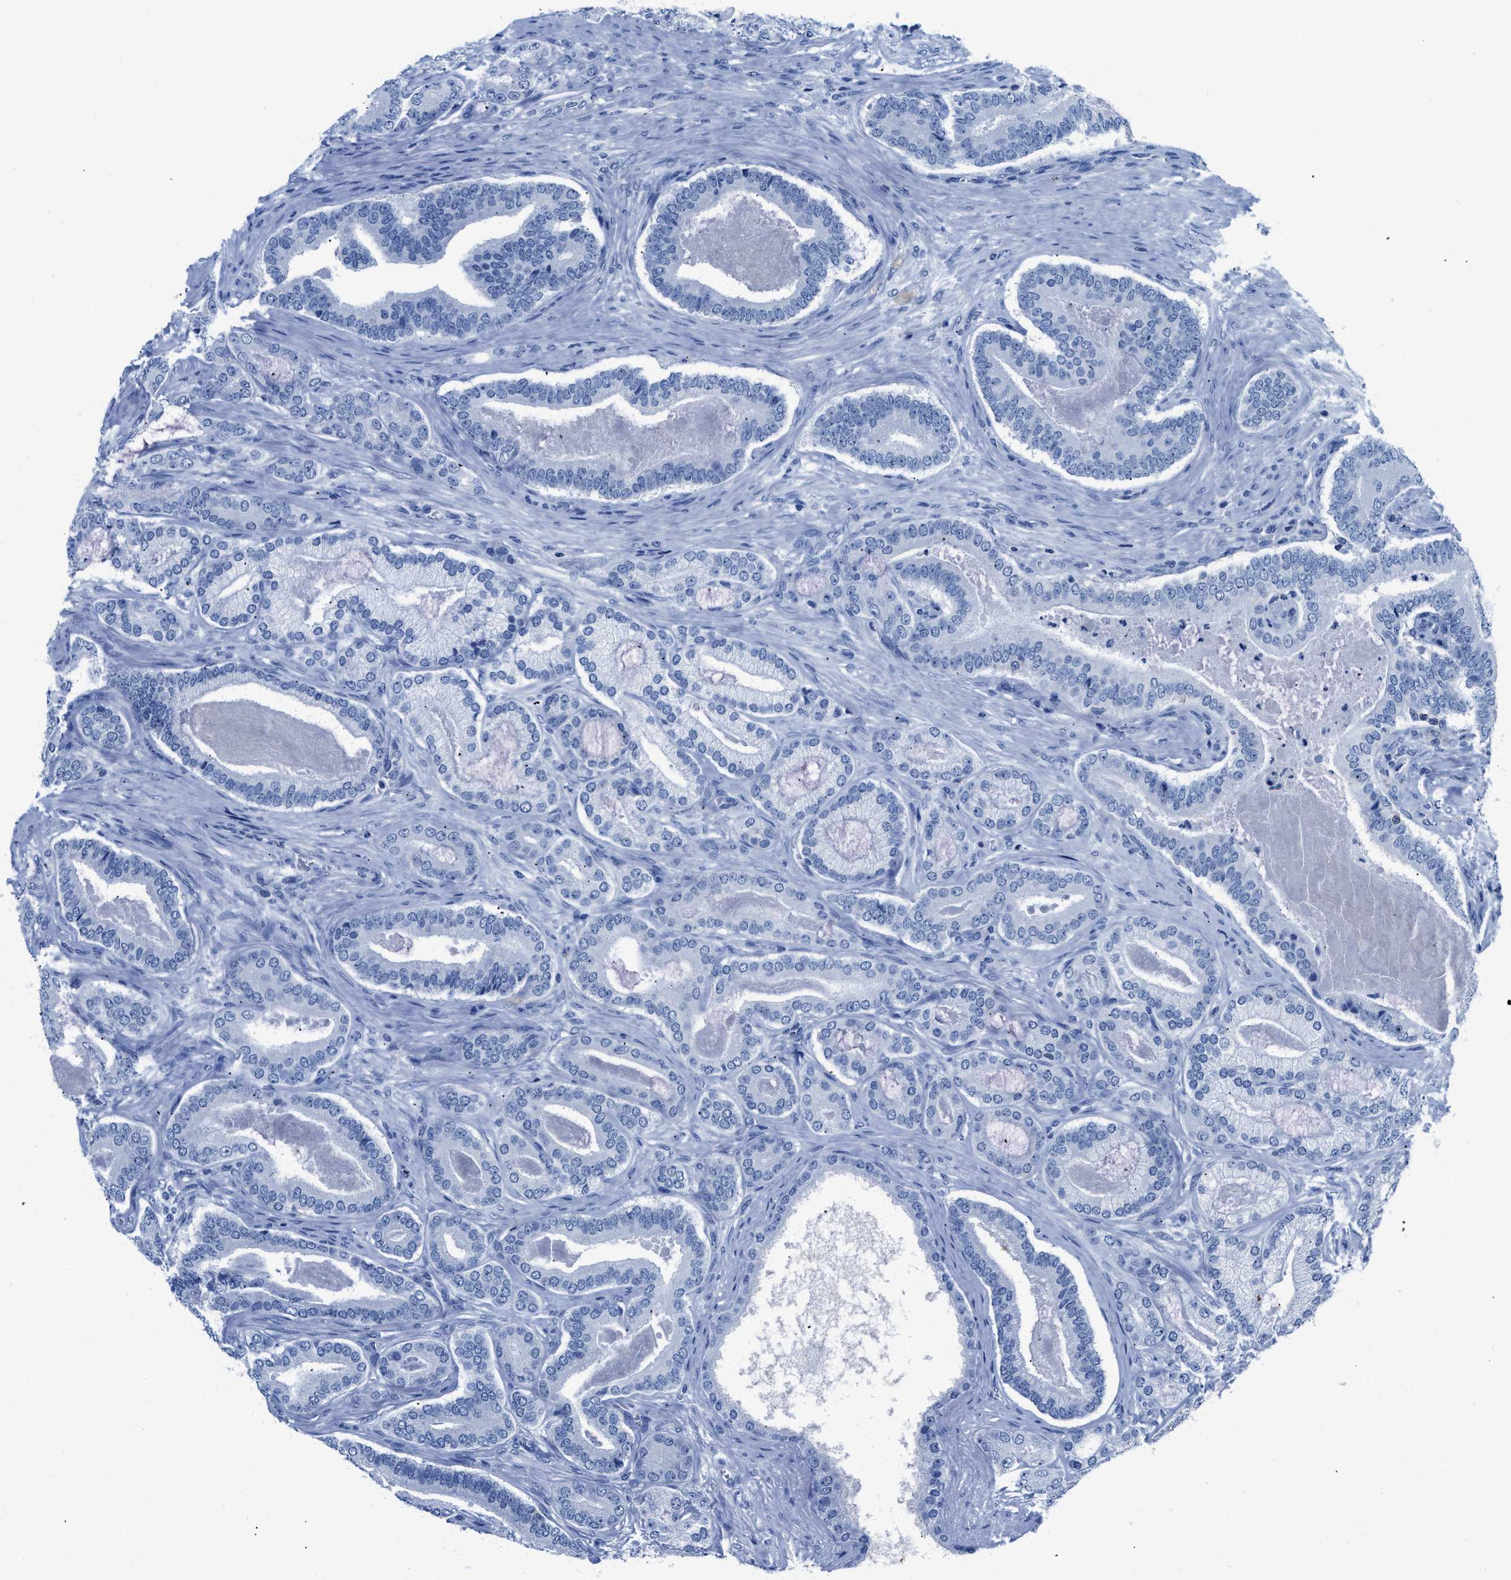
{"staining": {"intensity": "negative", "quantity": "none", "location": "none"}, "tissue": "prostate cancer", "cell_type": "Tumor cells", "image_type": "cancer", "snomed": [{"axis": "morphology", "description": "Adenocarcinoma, High grade"}, {"axis": "topography", "description": "Prostate"}], "caption": "High magnification brightfield microscopy of prostate cancer stained with DAB (3,3'-diaminobenzidine) (brown) and counterstained with hematoxylin (blue): tumor cells show no significant staining. (IHC, brightfield microscopy, high magnification).", "gene": "NFATC2", "patient": {"sex": "male", "age": 60}}